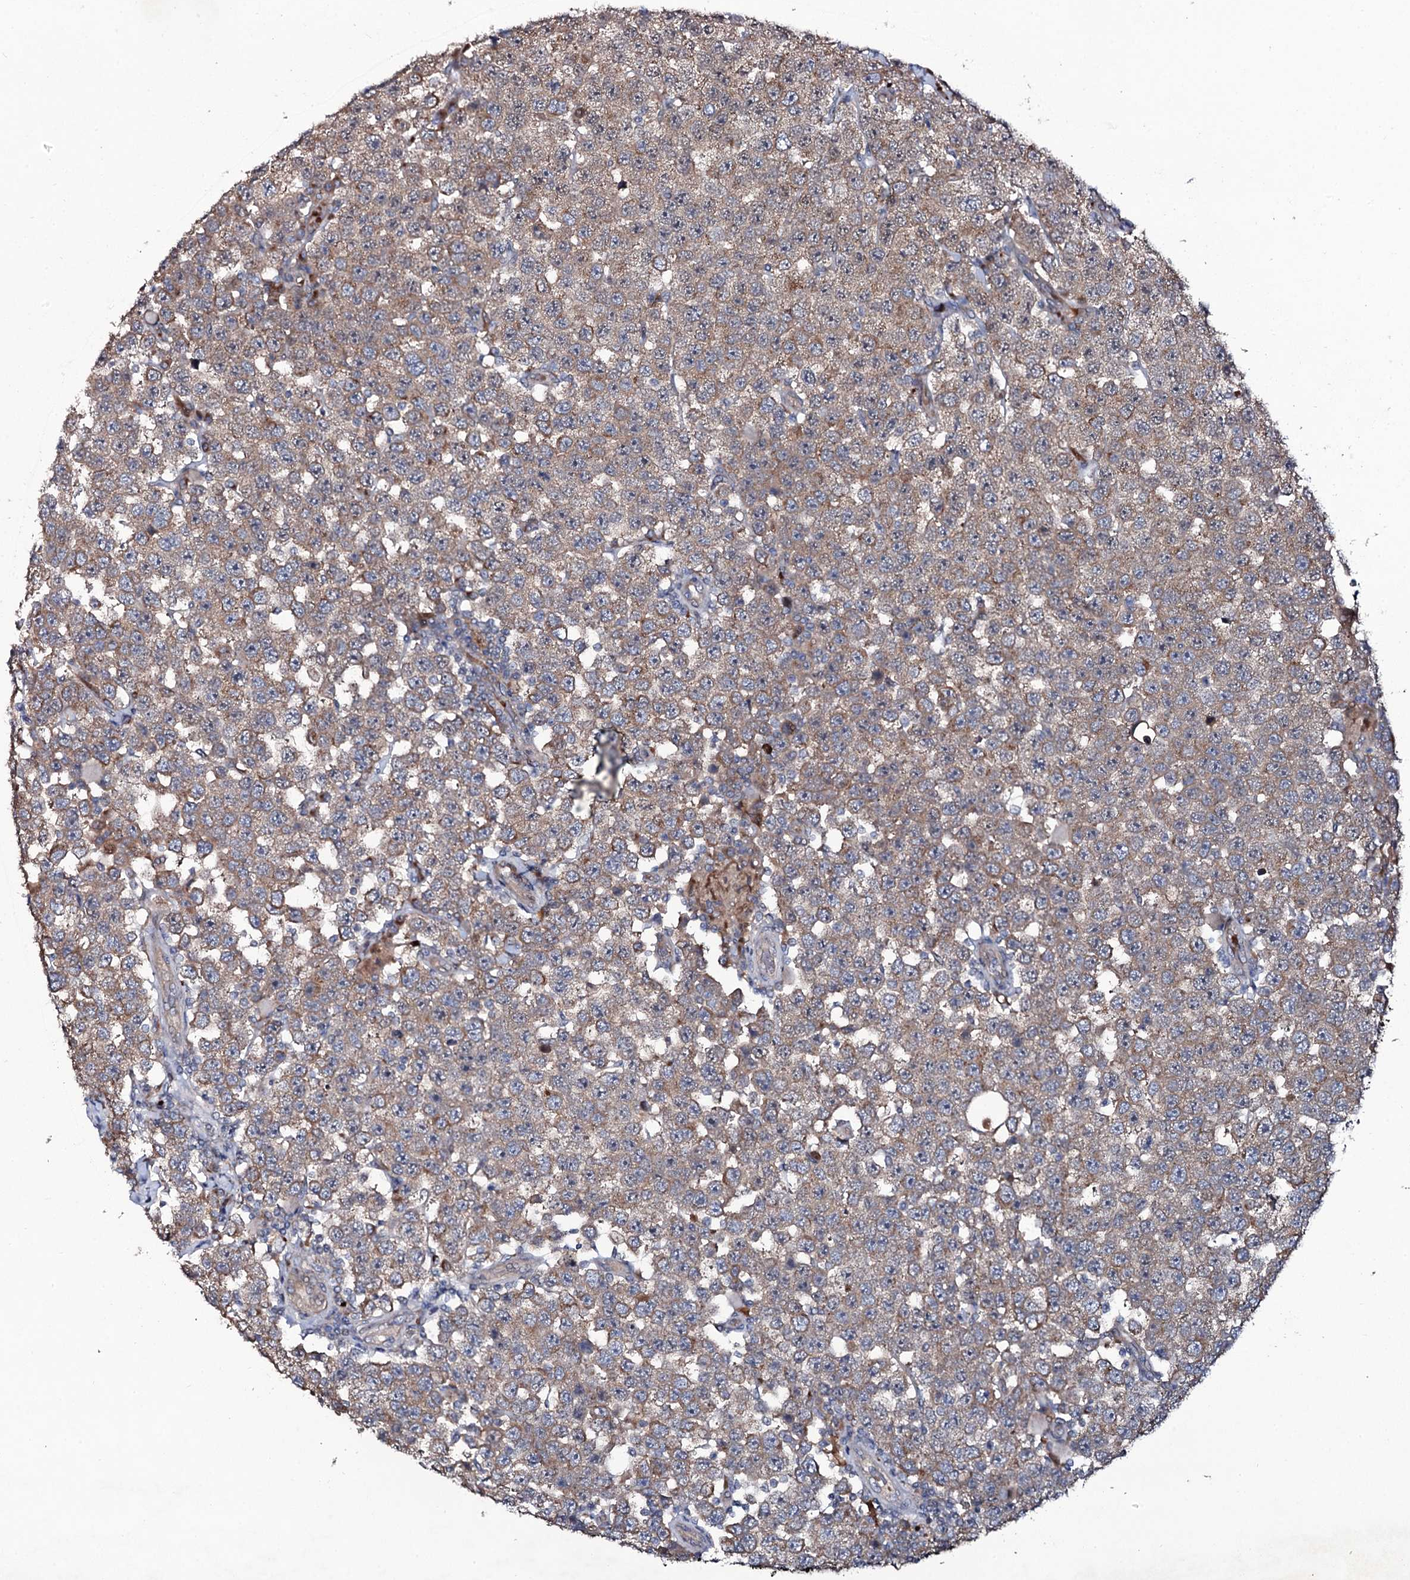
{"staining": {"intensity": "moderate", "quantity": "25%-75%", "location": "cytoplasmic/membranous"}, "tissue": "testis cancer", "cell_type": "Tumor cells", "image_type": "cancer", "snomed": [{"axis": "morphology", "description": "Seminoma, NOS"}, {"axis": "topography", "description": "Testis"}], "caption": "Human seminoma (testis) stained for a protein (brown) exhibits moderate cytoplasmic/membranous positive staining in approximately 25%-75% of tumor cells.", "gene": "COG6", "patient": {"sex": "male", "age": 28}}